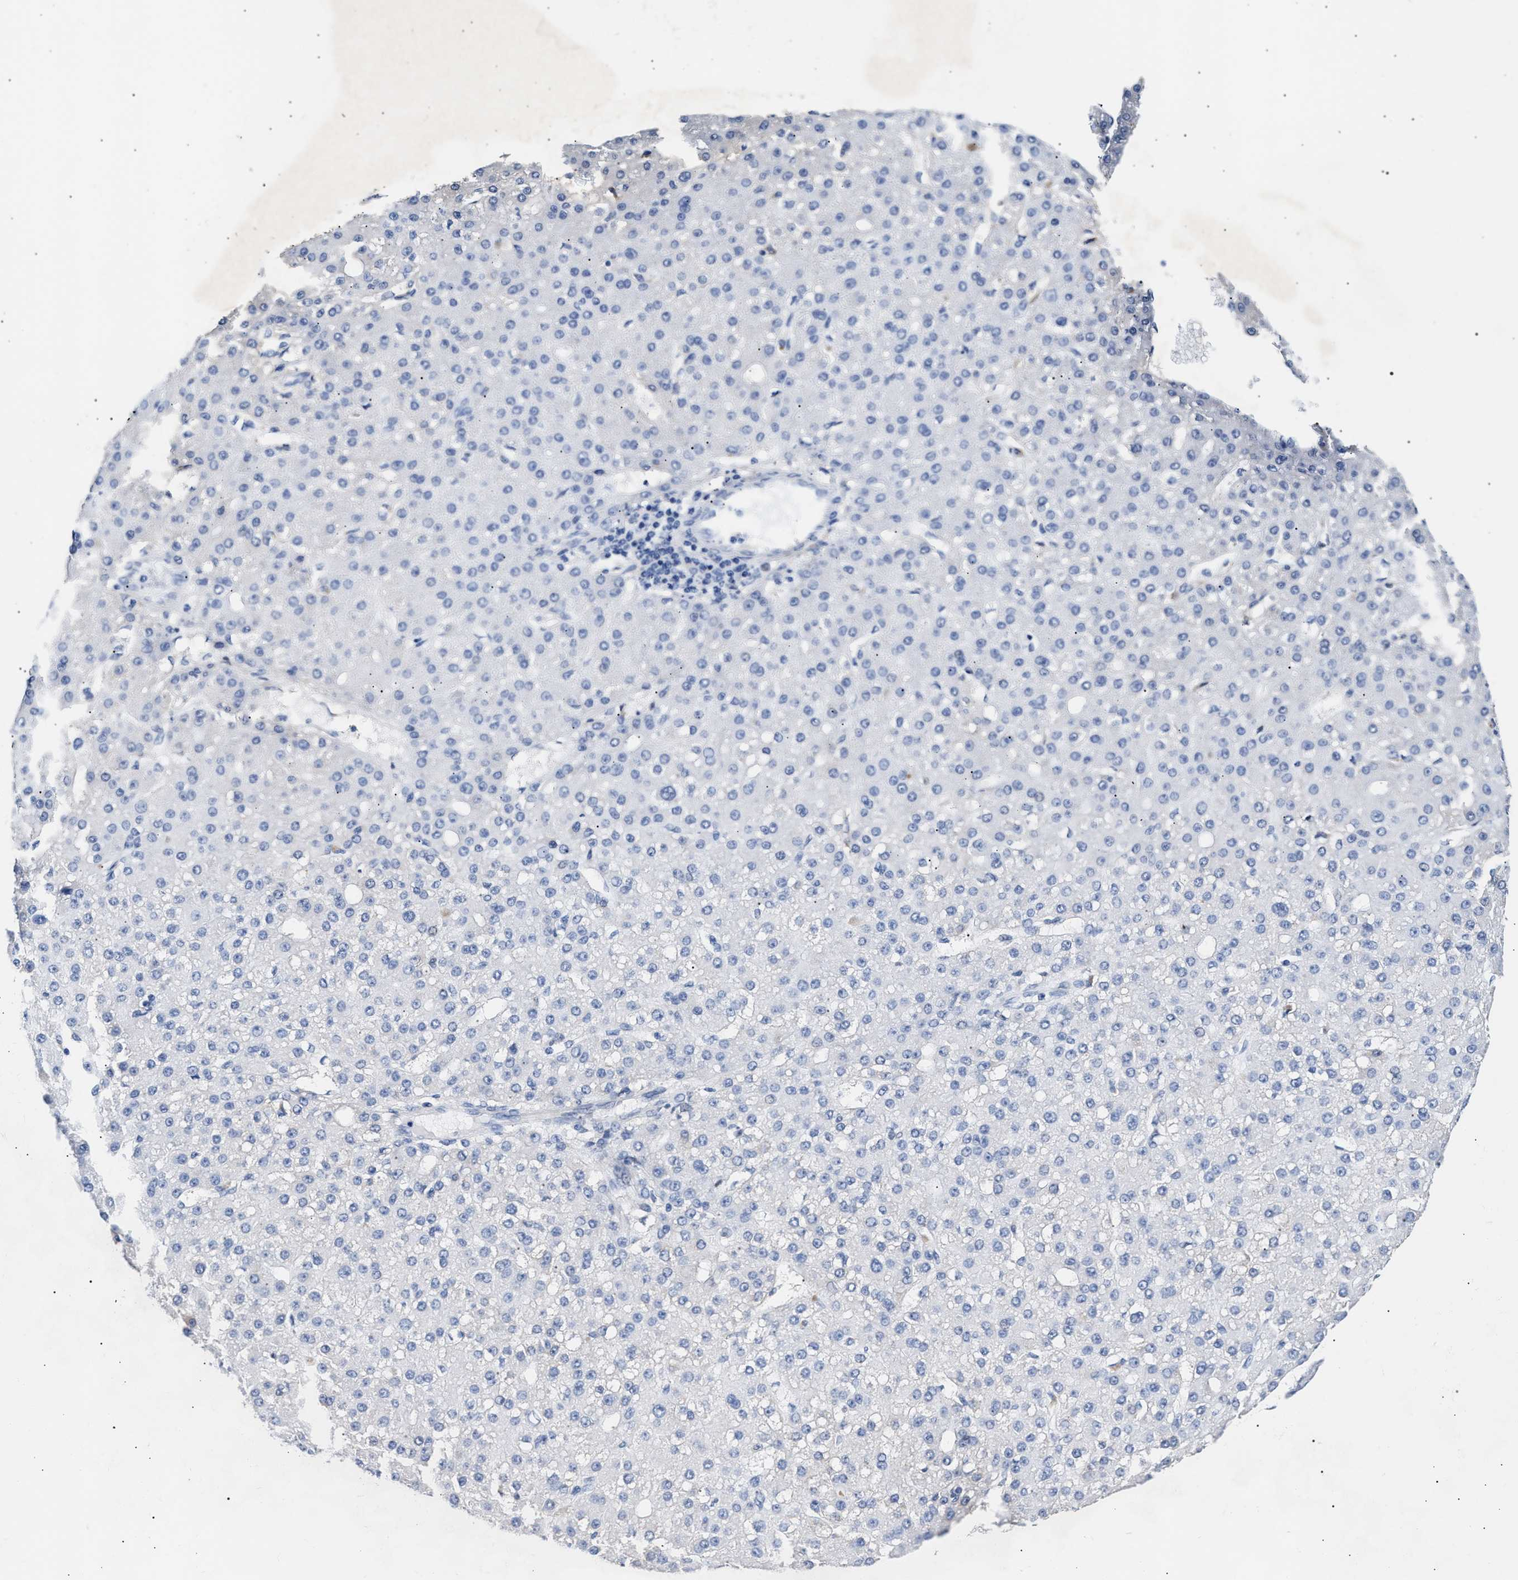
{"staining": {"intensity": "negative", "quantity": "none", "location": "none"}, "tissue": "liver cancer", "cell_type": "Tumor cells", "image_type": "cancer", "snomed": [{"axis": "morphology", "description": "Carcinoma, Hepatocellular, NOS"}, {"axis": "topography", "description": "Liver"}], "caption": "Hepatocellular carcinoma (liver) stained for a protein using immunohistochemistry reveals no expression tumor cells.", "gene": "ACTL7B", "patient": {"sex": "male", "age": 67}}